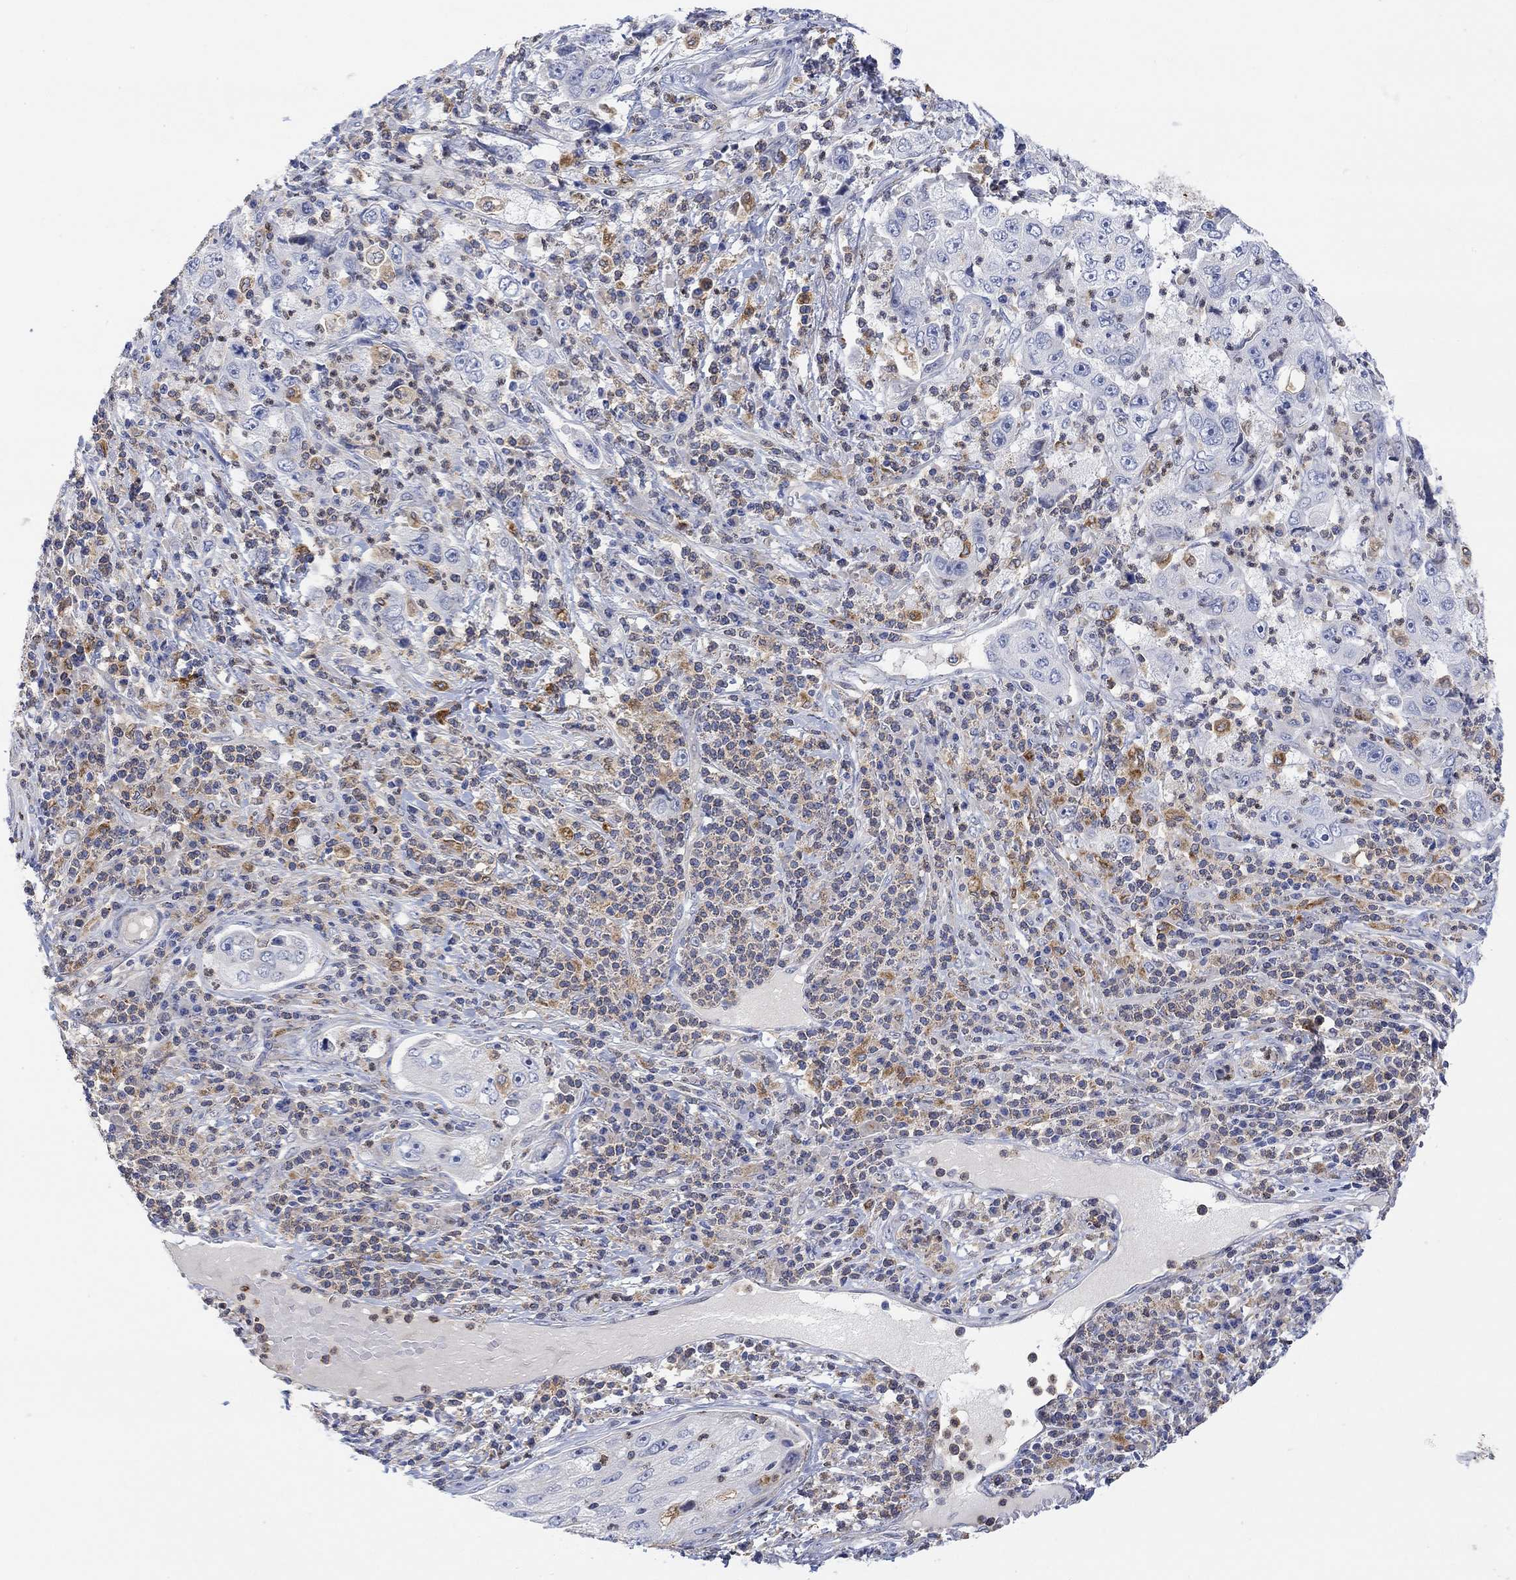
{"staining": {"intensity": "negative", "quantity": "none", "location": "none"}, "tissue": "cervical cancer", "cell_type": "Tumor cells", "image_type": "cancer", "snomed": [{"axis": "morphology", "description": "Squamous cell carcinoma, NOS"}, {"axis": "topography", "description": "Cervix"}], "caption": "IHC image of human squamous cell carcinoma (cervical) stained for a protein (brown), which displays no positivity in tumor cells.", "gene": "ACSL1", "patient": {"sex": "female", "age": 36}}